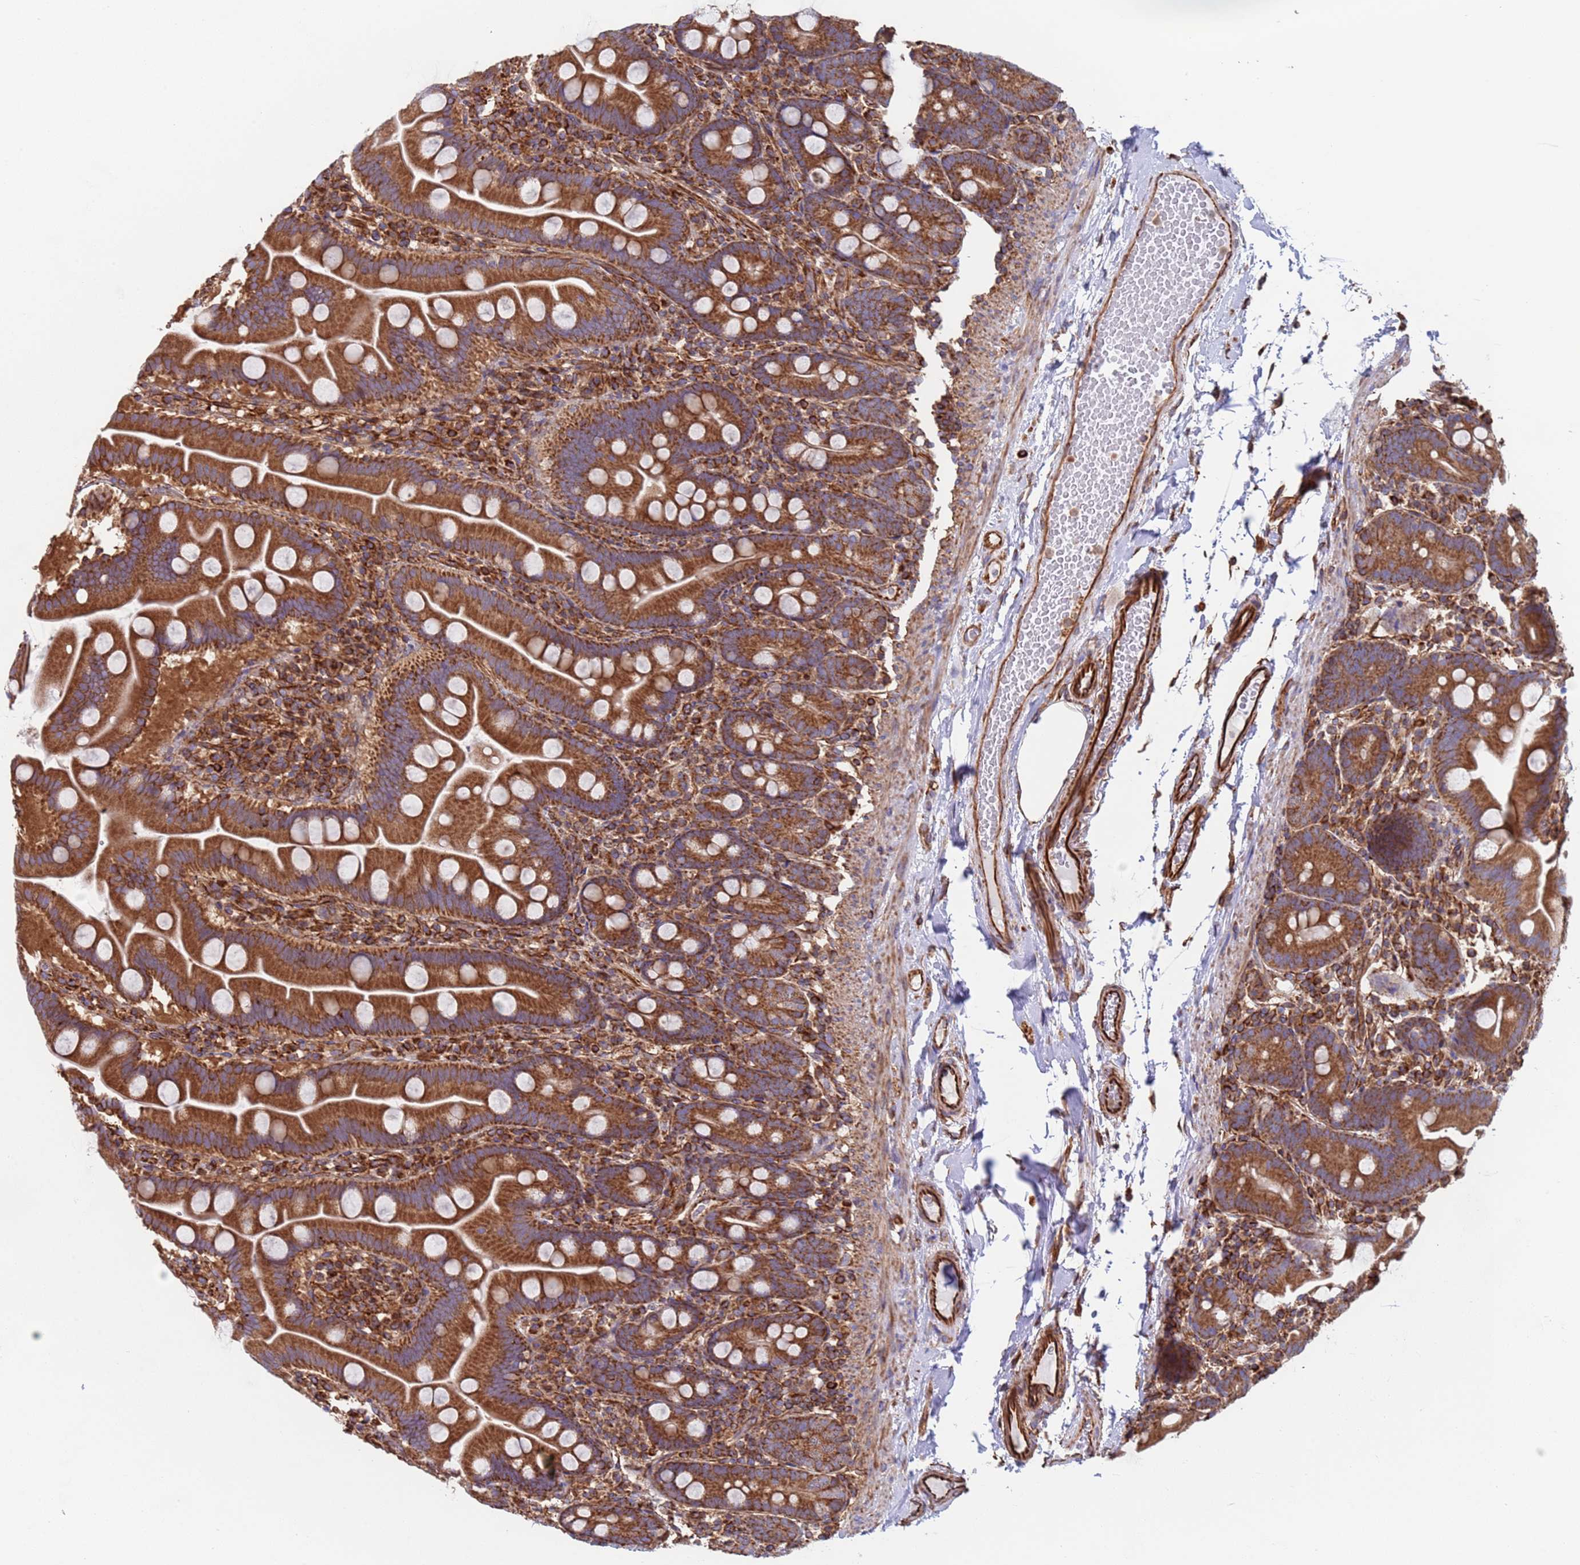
{"staining": {"intensity": "strong", "quantity": ">75%", "location": "cytoplasmic/membranous"}, "tissue": "small intestine", "cell_type": "Glandular cells", "image_type": "normal", "snomed": [{"axis": "morphology", "description": "Normal tissue, NOS"}, {"axis": "topography", "description": "Small intestine"}], "caption": "Immunohistochemical staining of normal small intestine demonstrates high levels of strong cytoplasmic/membranous staining in about >75% of glandular cells.", "gene": "NUDT12", "patient": {"sex": "female", "age": 68}}